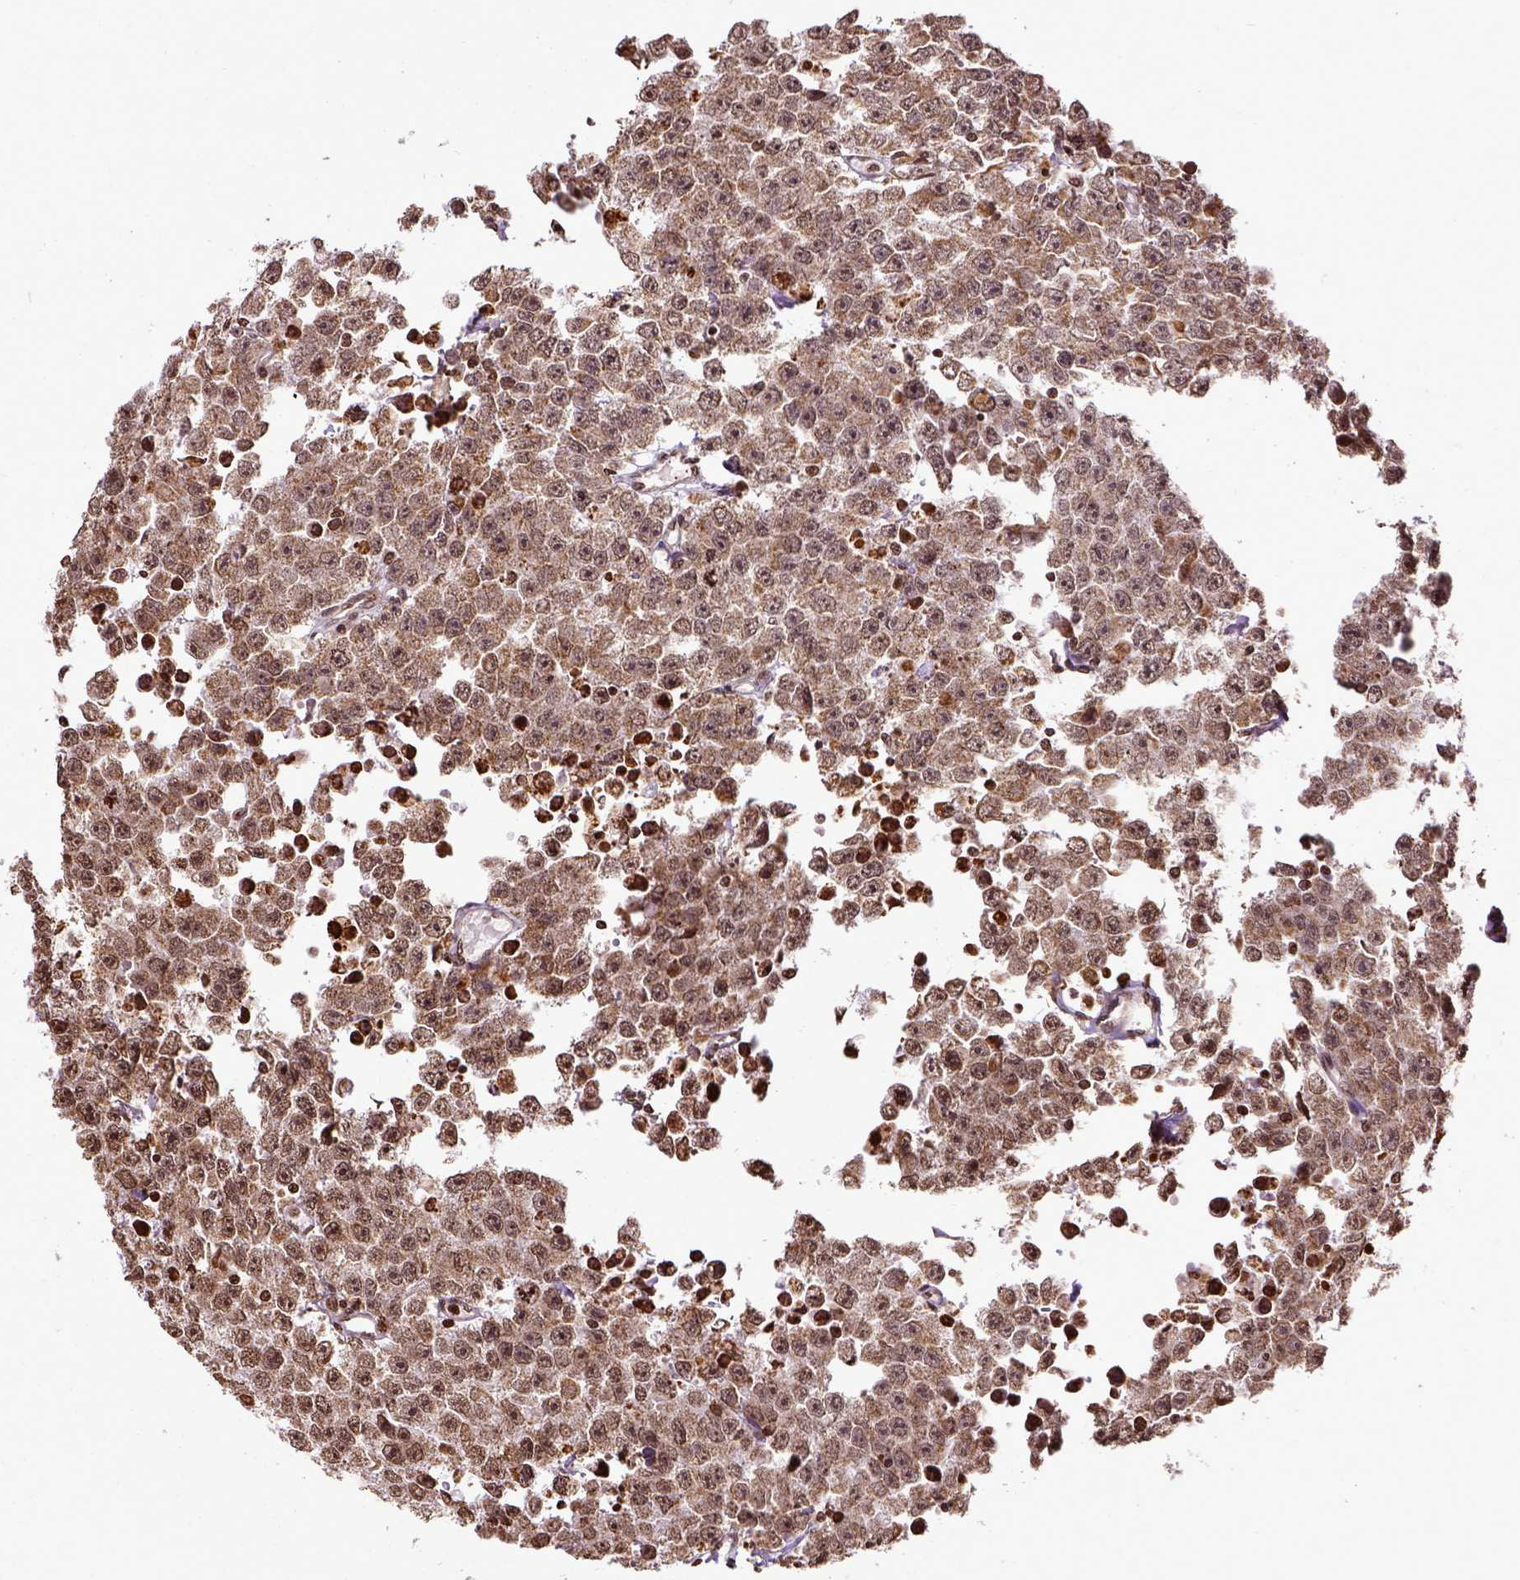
{"staining": {"intensity": "moderate", "quantity": ">75%", "location": "nuclear"}, "tissue": "testis cancer", "cell_type": "Tumor cells", "image_type": "cancer", "snomed": [{"axis": "morphology", "description": "Seminoma, NOS"}, {"axis": "topography", "description": "Testis"}], "caption": "Immunohistochemical staining of human testis cancer (seminoma) shows medium levels of moderate nuclear protein expression in about >75% of tumor cells.", "gene": "ZNF75D", "patient": {"sex": "male", "age": 52}}